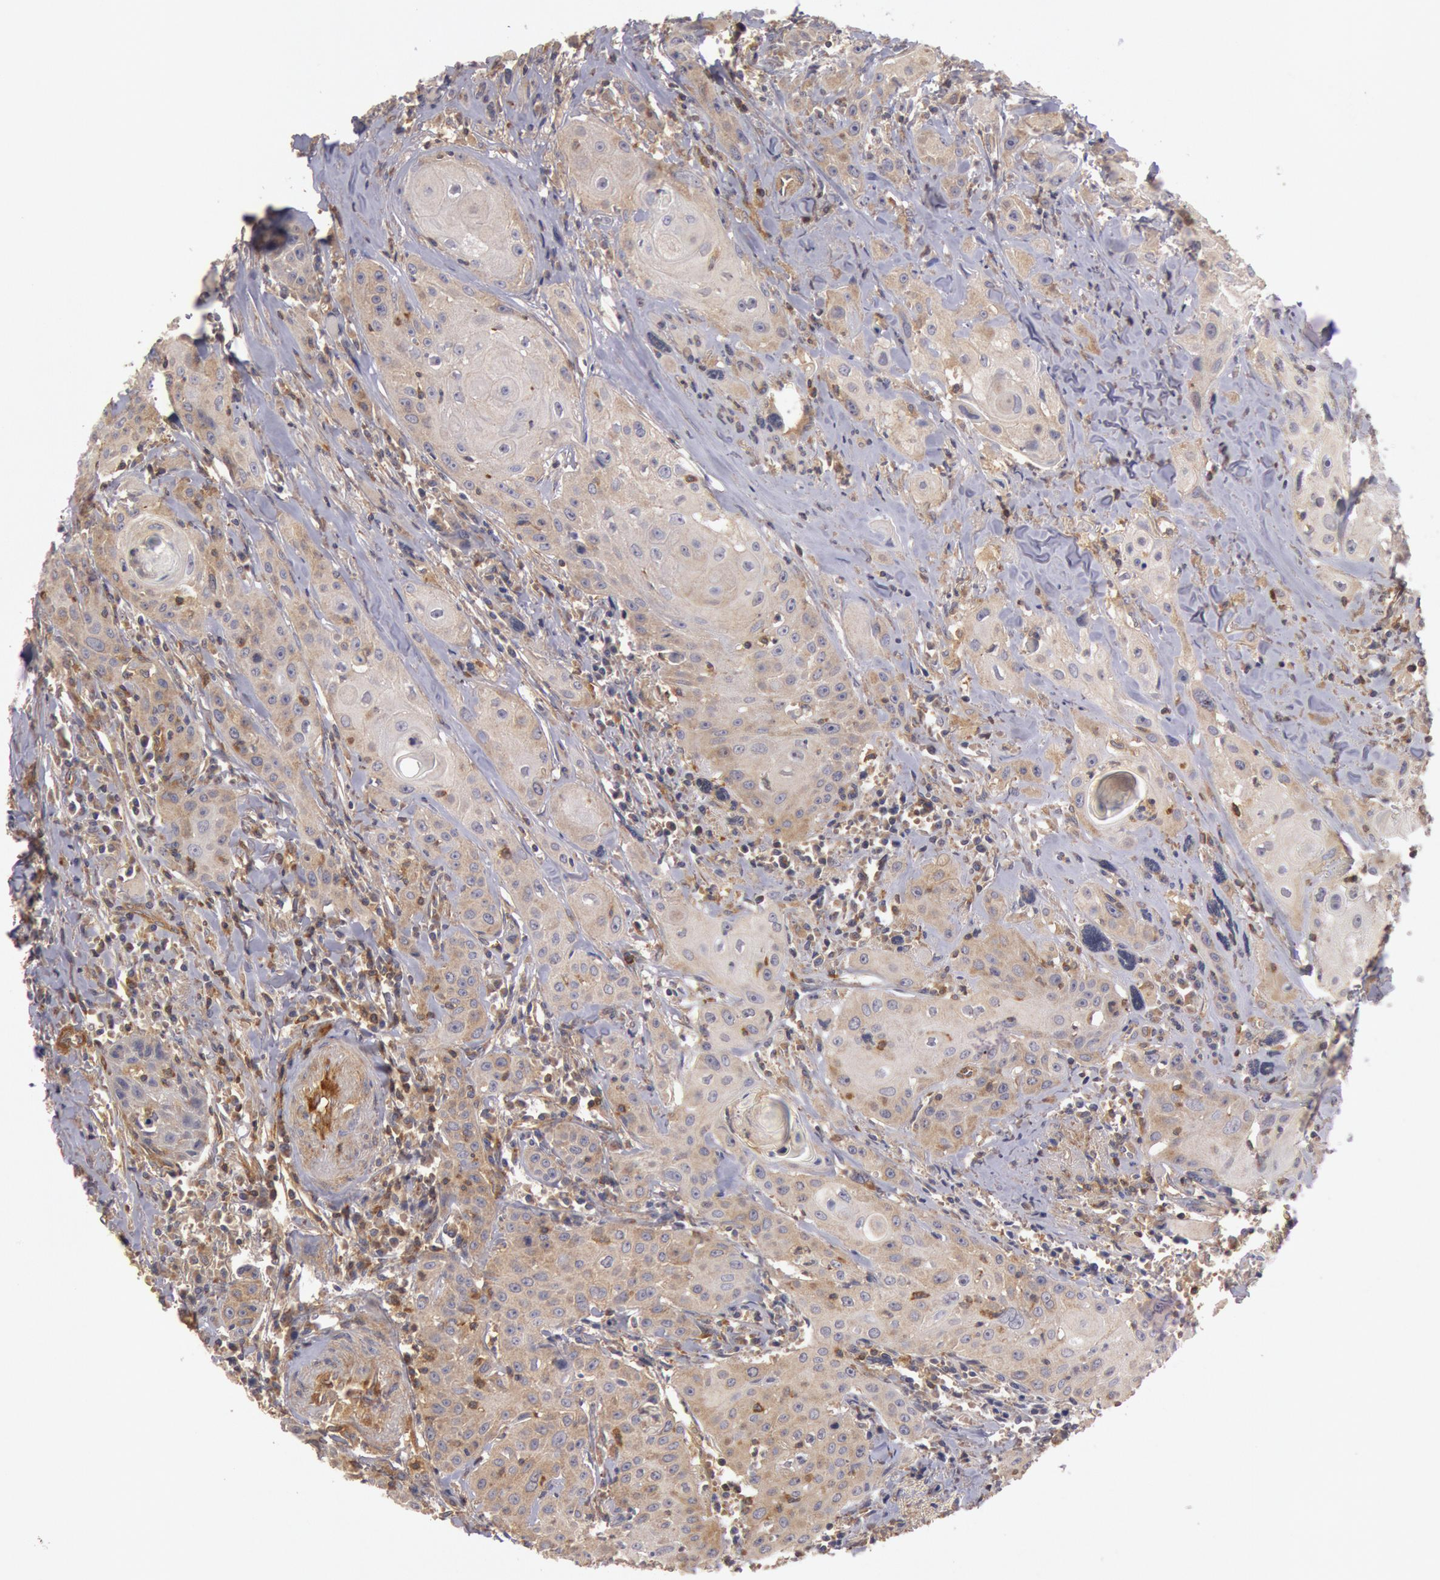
{"staining": {"intensity": "weak", "quantity": ">75%", "location": "cytoplasmic/membranous"}, "tissue": "head and neck cancer", "cell_type": "Tumor cells", "image_type": "cancer", "snomed": [{"axis": "morphology", "description": "Squamous cell carcinoma, NOS"}, {"axis": "topography", "description": "Oral tissue"}, {"axis": "topography", "description": "Head-Neck"}], "caption": "IHC (DAB) staining of human head and neck cancer (squamous cell carcinoma) shows weak cytoplasmic/membranous protein positivity in about >75% of tumor cells. (Brightfield microscopy of DAB IHC at high magnification).", "gene": "PIK3R1", "patient": {"sex": "female", "age": 82}}